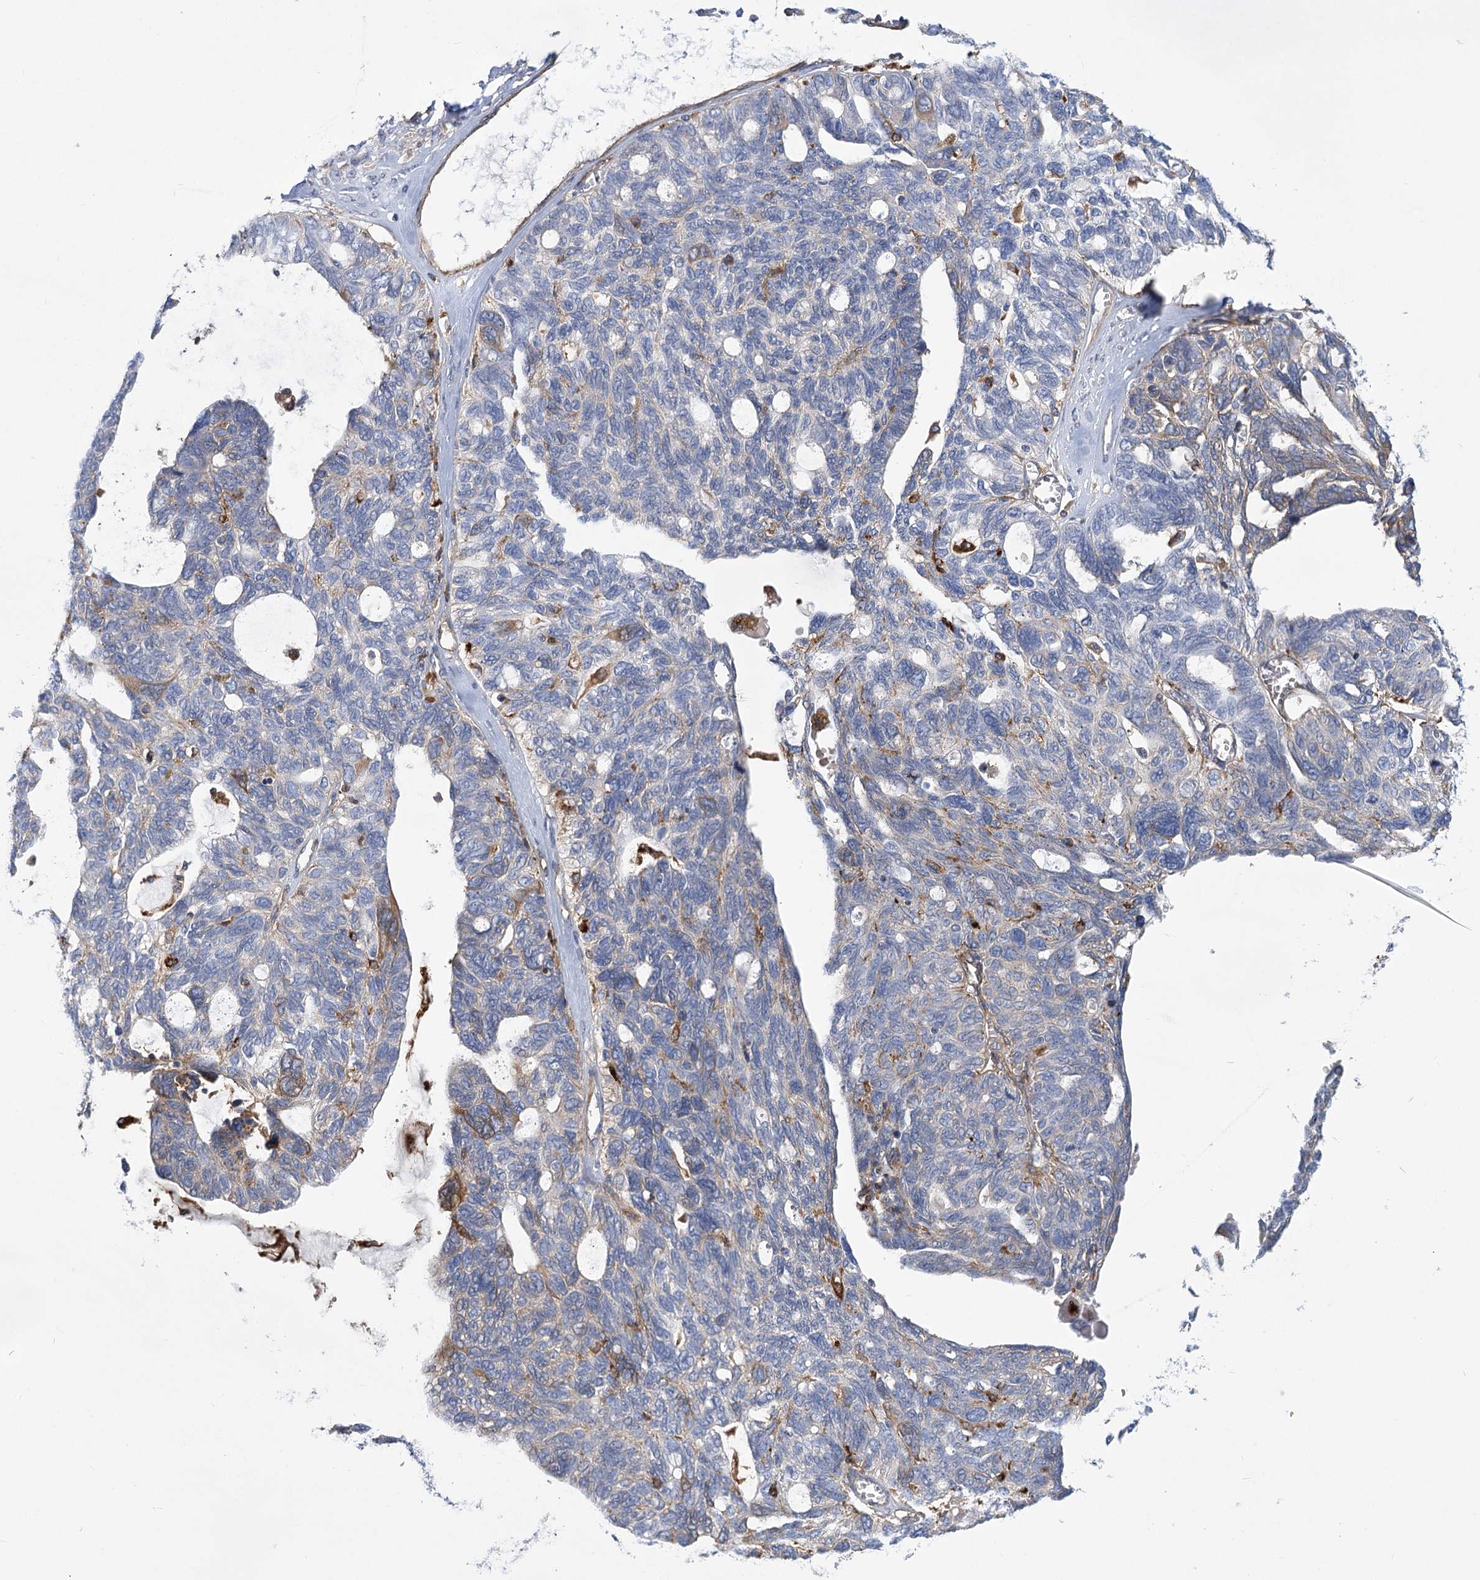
{"staining": {"intensity": "weak", "quantity": "<25%", "location": "cytoplasmic/membranous"}, "tissue": "ovarian cancer", "cell_type": "Tumor cells", "image_type": "cancer", "snomed": [{"axis": "morphology", "description": "Cystadenocarcinoma, serous, NOS"}, {"axis": "topography", "description": "Ovary"}], "caption": "The image shows no significant staining in tumor cells of serous cystadenocarcinoma (ovarian).", "gene": "GUSB", "patient": {"sex": "female", "age": 79}}